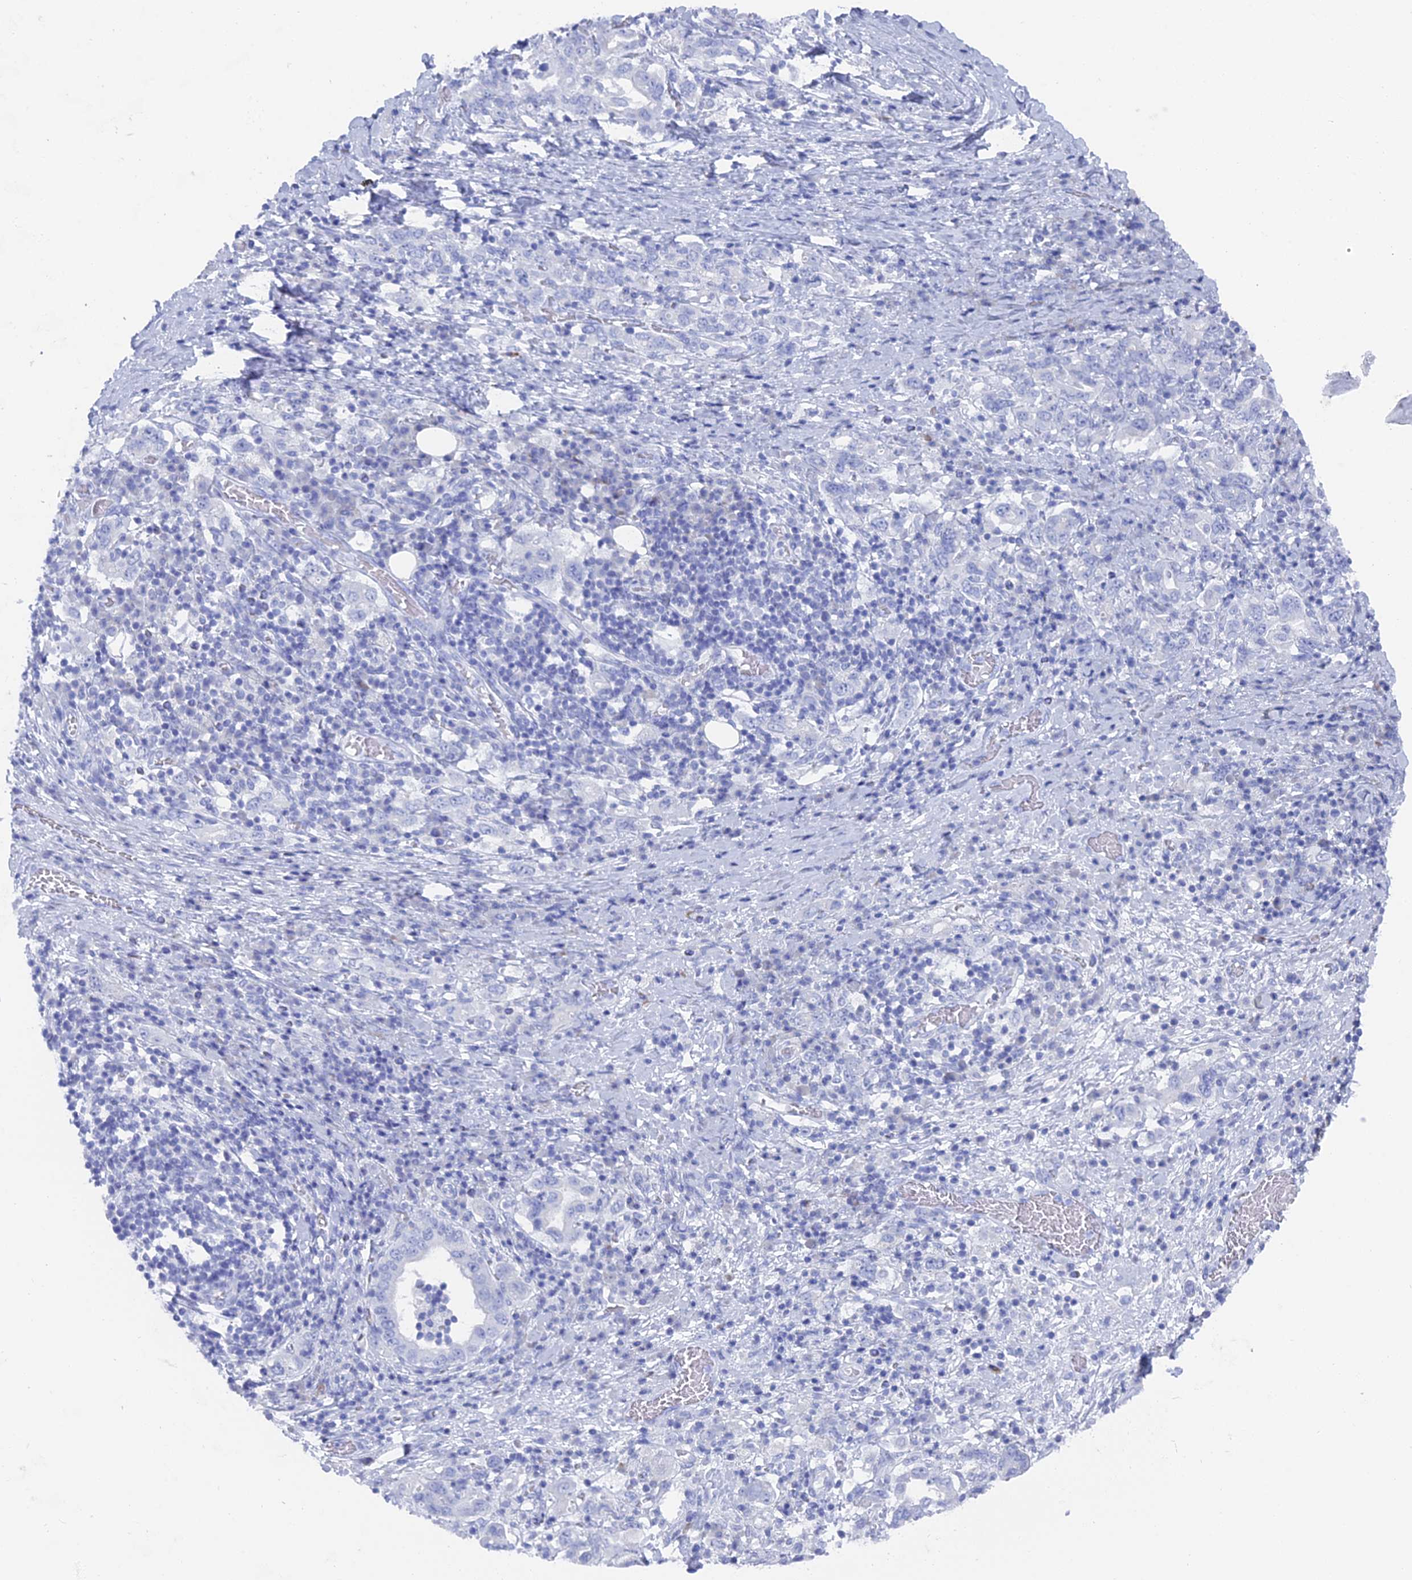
{"staining": {"intensity": "negative", "quantity": "none", "location": "none"}, "tissue": "stomach cancer", "cell_type": "Tumor cells", "image_type": "cancer", "snomed": [{"axis": "morphology", "description": "Adenocarcinoma, NOS"}, {"axis": "topography", "description": "Stomach, upper"}, {"axis": "topography", "description": "Stomach"}], "caption": "An image of human stomach cancer is negative for staining in tumor cells.", "gene": "ENPP3", "patient": {"sex": "male", "age": 62}}